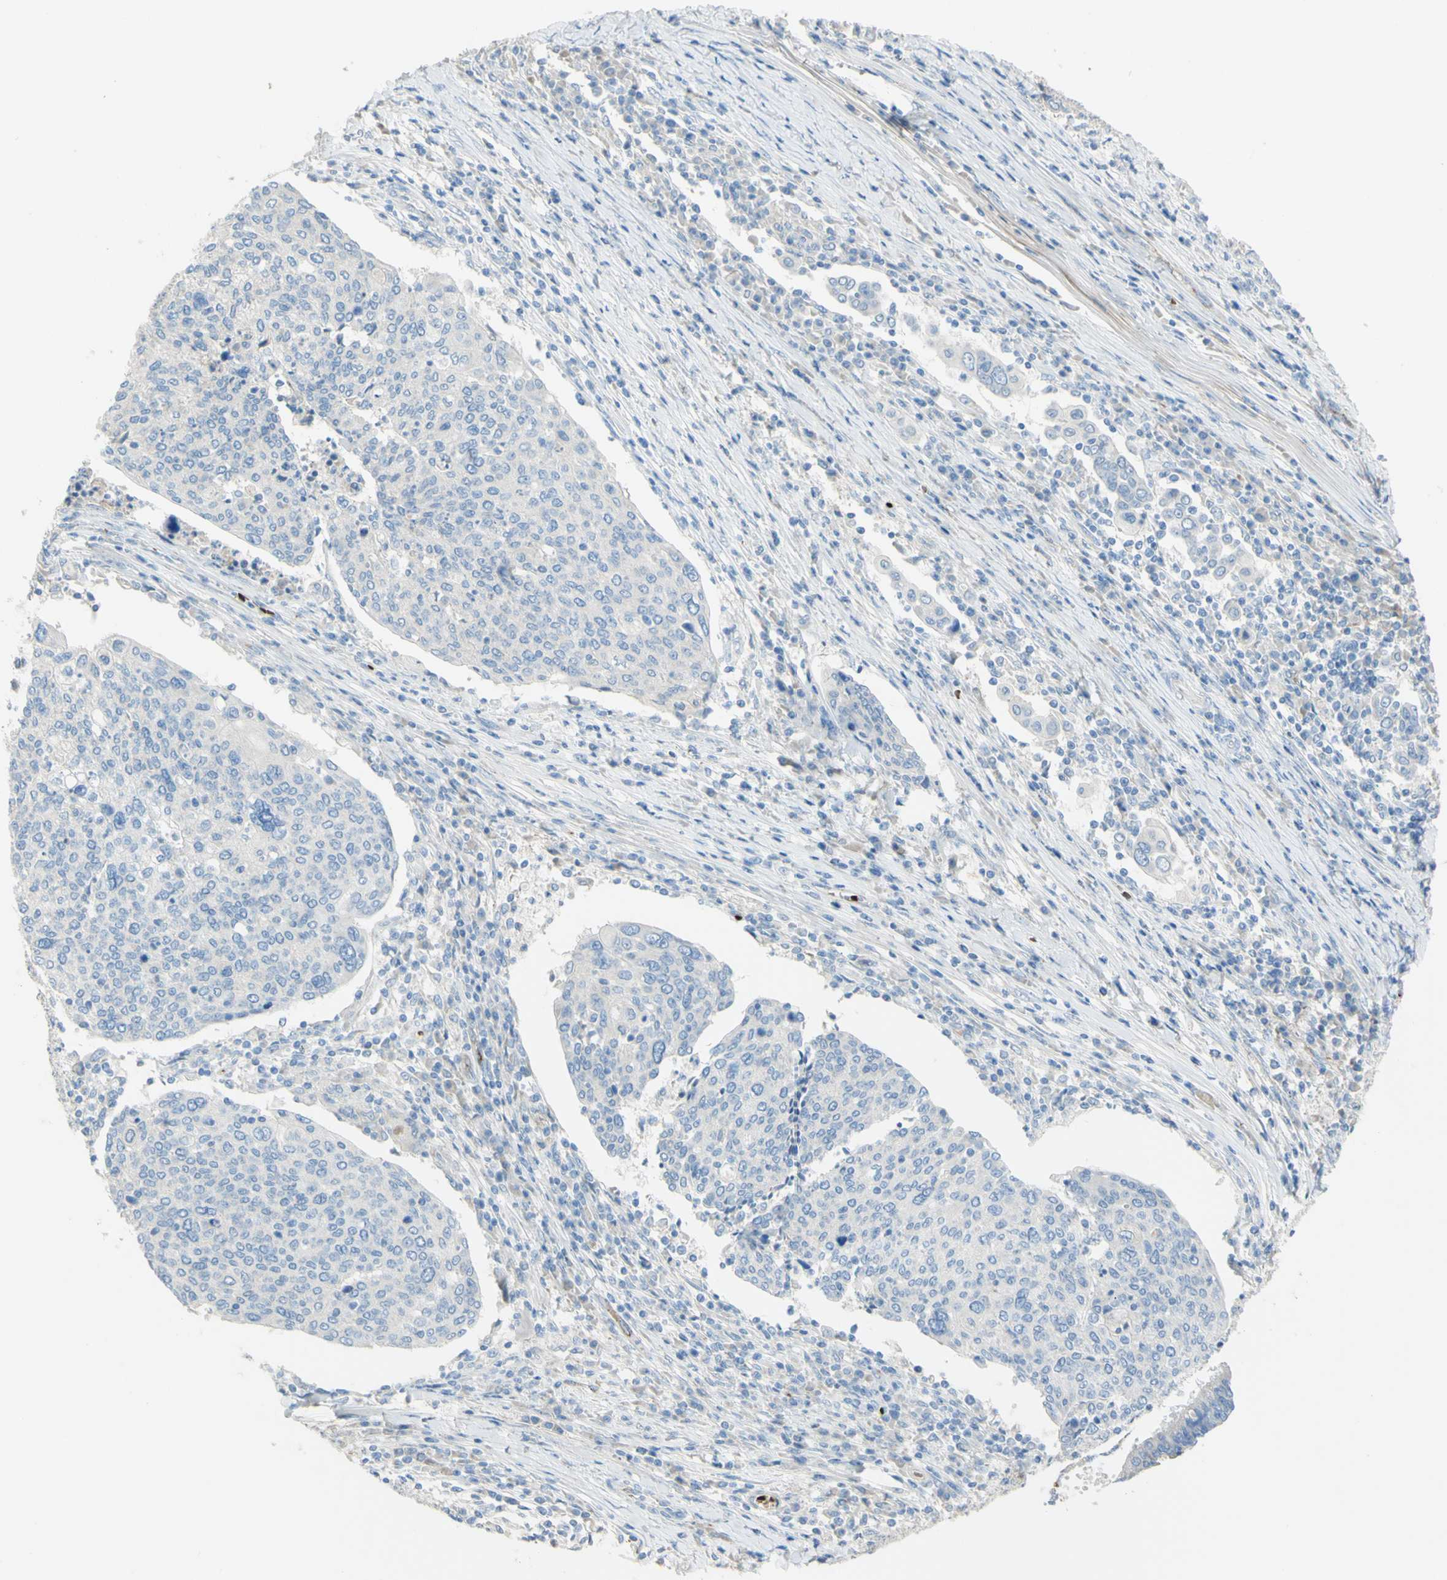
{"staining": {"intensity": "negative", "quantity": "none", "location": "none"}, "tissue": "cervical cancer", "cell_type": "Tumor cells", "image_type": "cancer", "snomed": [{"axis": "morphology", "description": "Squamous cell carcinoma, NOS"}, {"axis": "topography", "description": "Cervix"}], "caption": "Protein analysis of cervical squamous cell carcinoma reveals no significant positivity in tumor cells.", "gene": "GAN", "patient": {"sex": "female", "age": 40}}